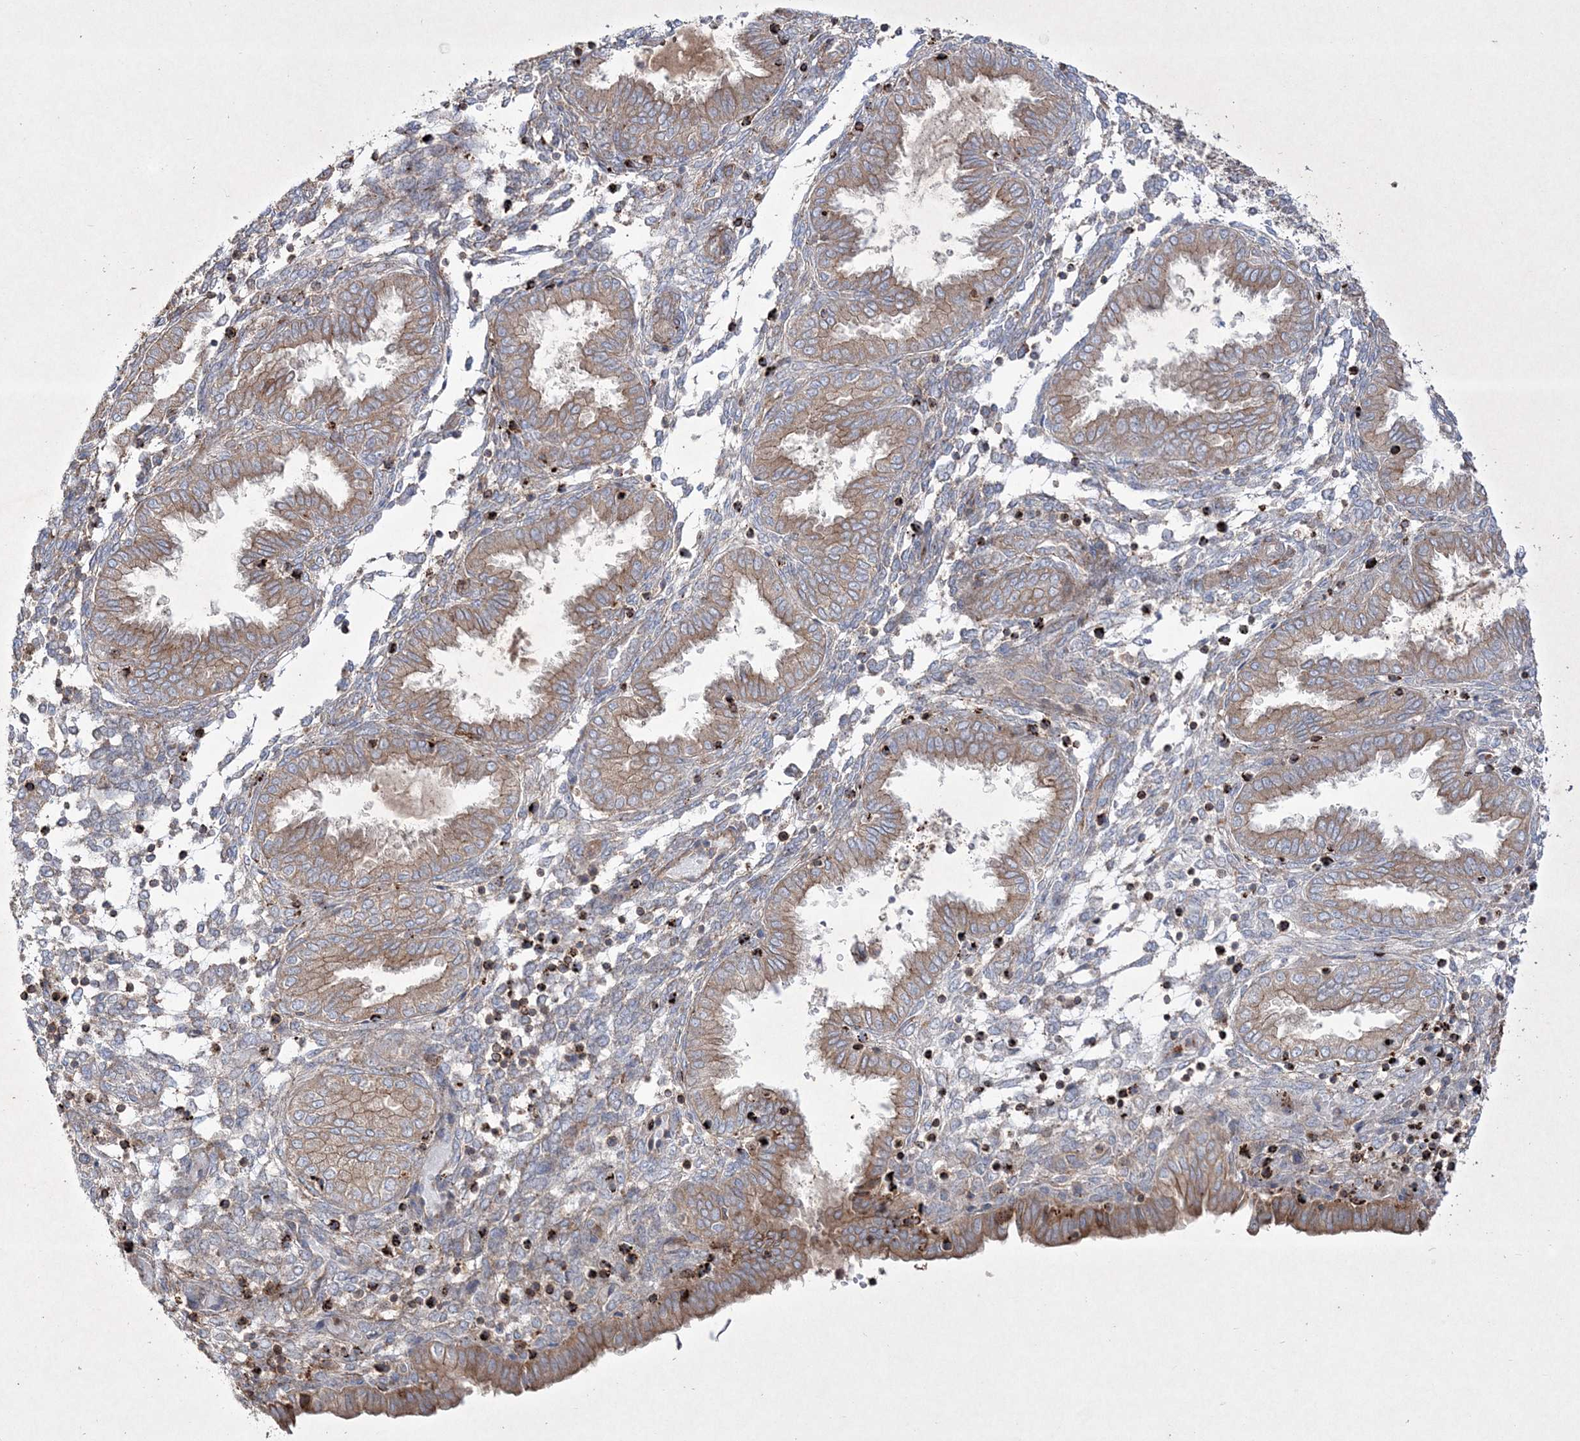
{"staining": {"intensity": "moderate", "quantity": "25%-75%", "location": "cytoplasmic/membranous"}, "tissue": "endometrium", "cell_type": "Cells in endometrial stroma", "image_type": "normal", "snomed": [{"axis": "morphology", "description": "Normal tissue, NOS"}, {"axis": "topography", "description": "Endometrium"}], "caption": "IHC photomicrograph of unremarkable endometrium stained for a protein (brown), which reveals medium levels of moderate cytoplasmic/membranous staining in approximately 25%-75% of cells in endometrial stroma.", "gene": "RICTOR", "patient": {"sex": "female", "age": 33}}